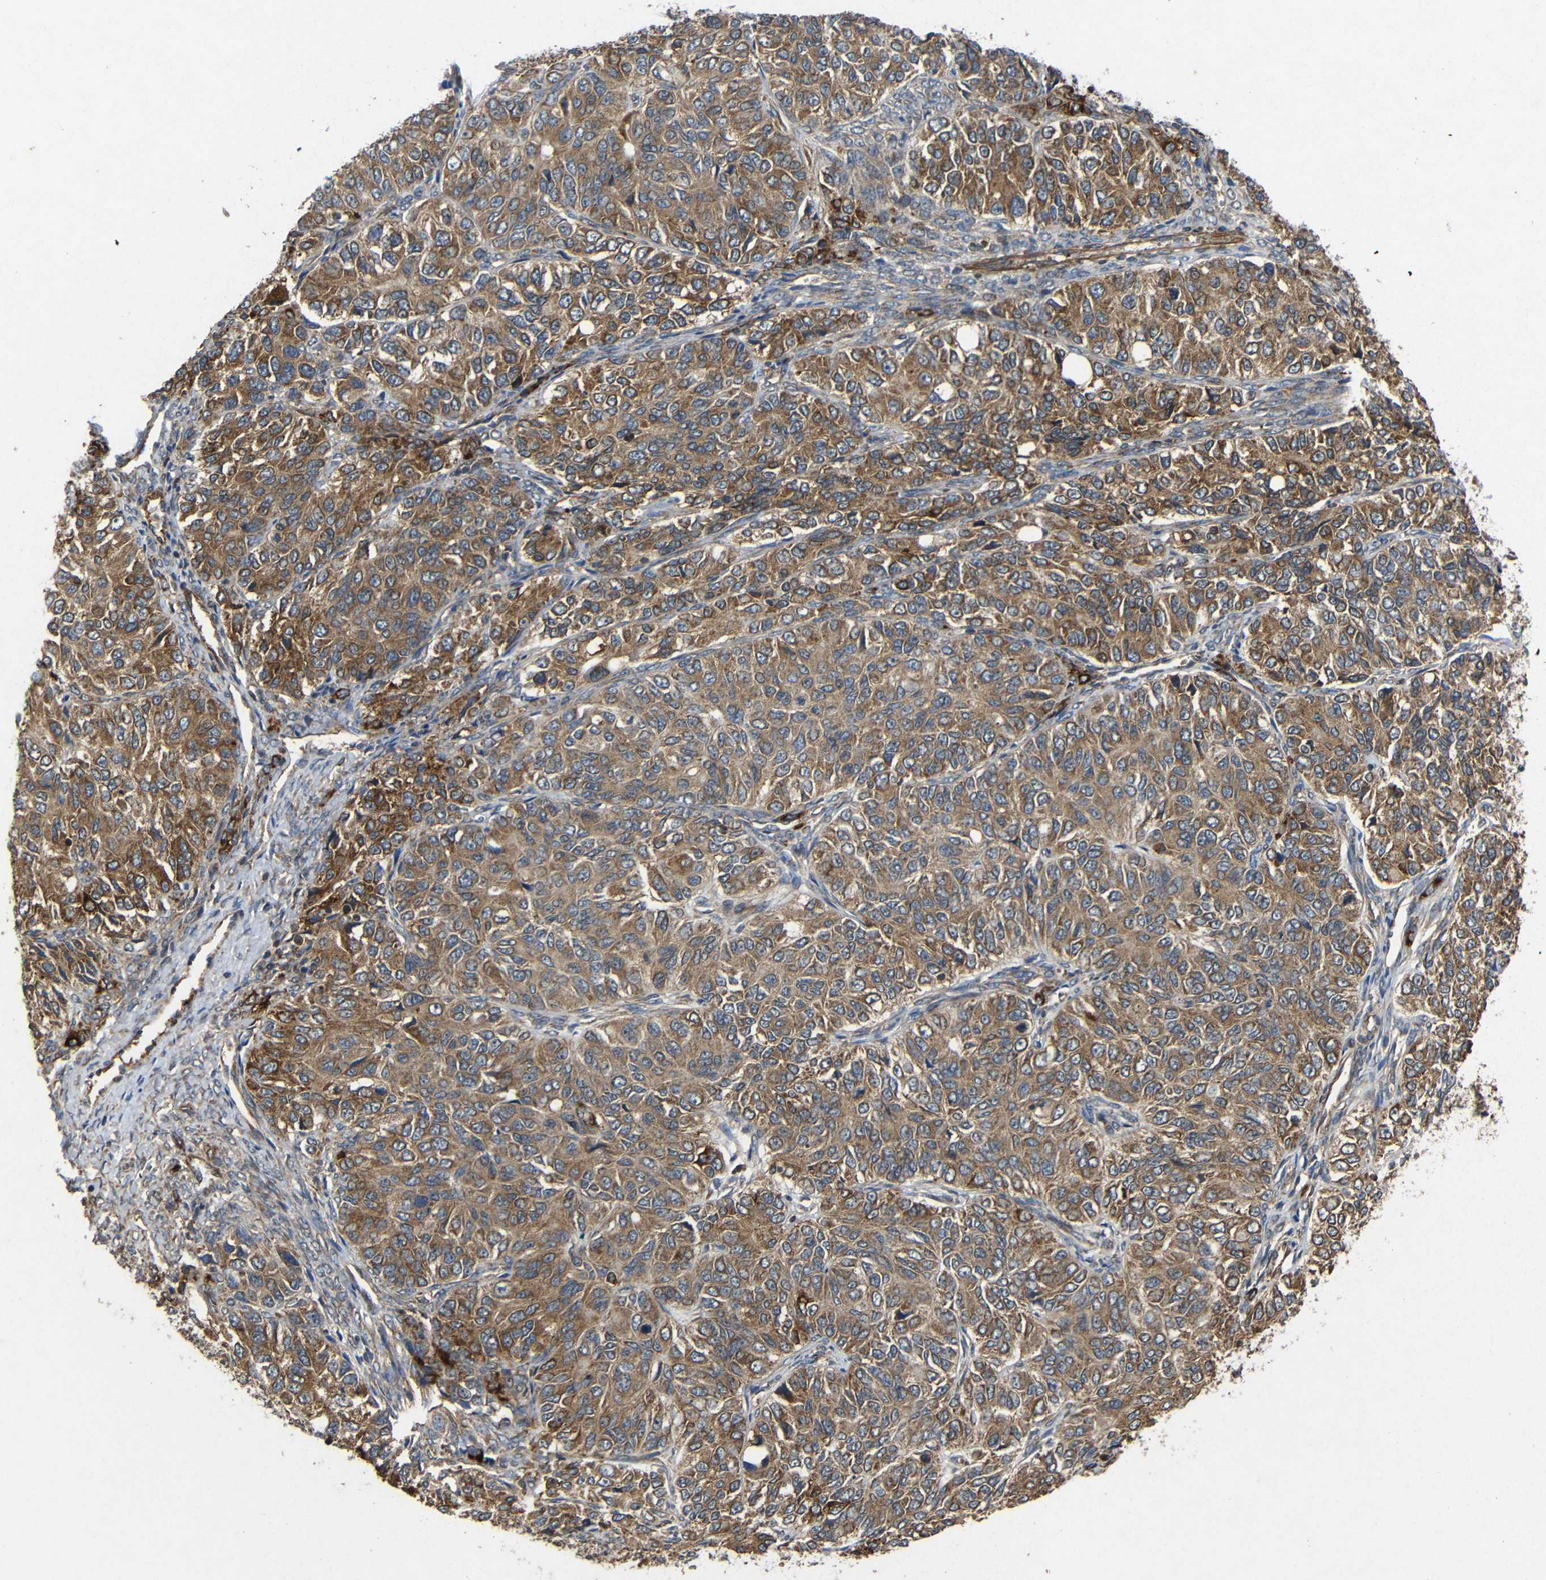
{"staining": {"intensity": "moderate", "quantity": ">75%", "location": "cytoplasmic/membranous"}, "tissue": "ovarian cancer", "cell_type": "Tumor cells", "image_type": "cancer", "snomed": [{"axis": "morphology", "description": "Carcinoma, endometroid"}, {"axis": "topography", "description": "Ovary"}], "caption": "The micrograph shows a brown stain indicating the presence of a protein in the cytoplasmic/membranous of tumor cells in ovarian cancer (endometroid carcinoma).", "gene": "EIF2S1", "patient": {"sex": "female", "age": 51}}